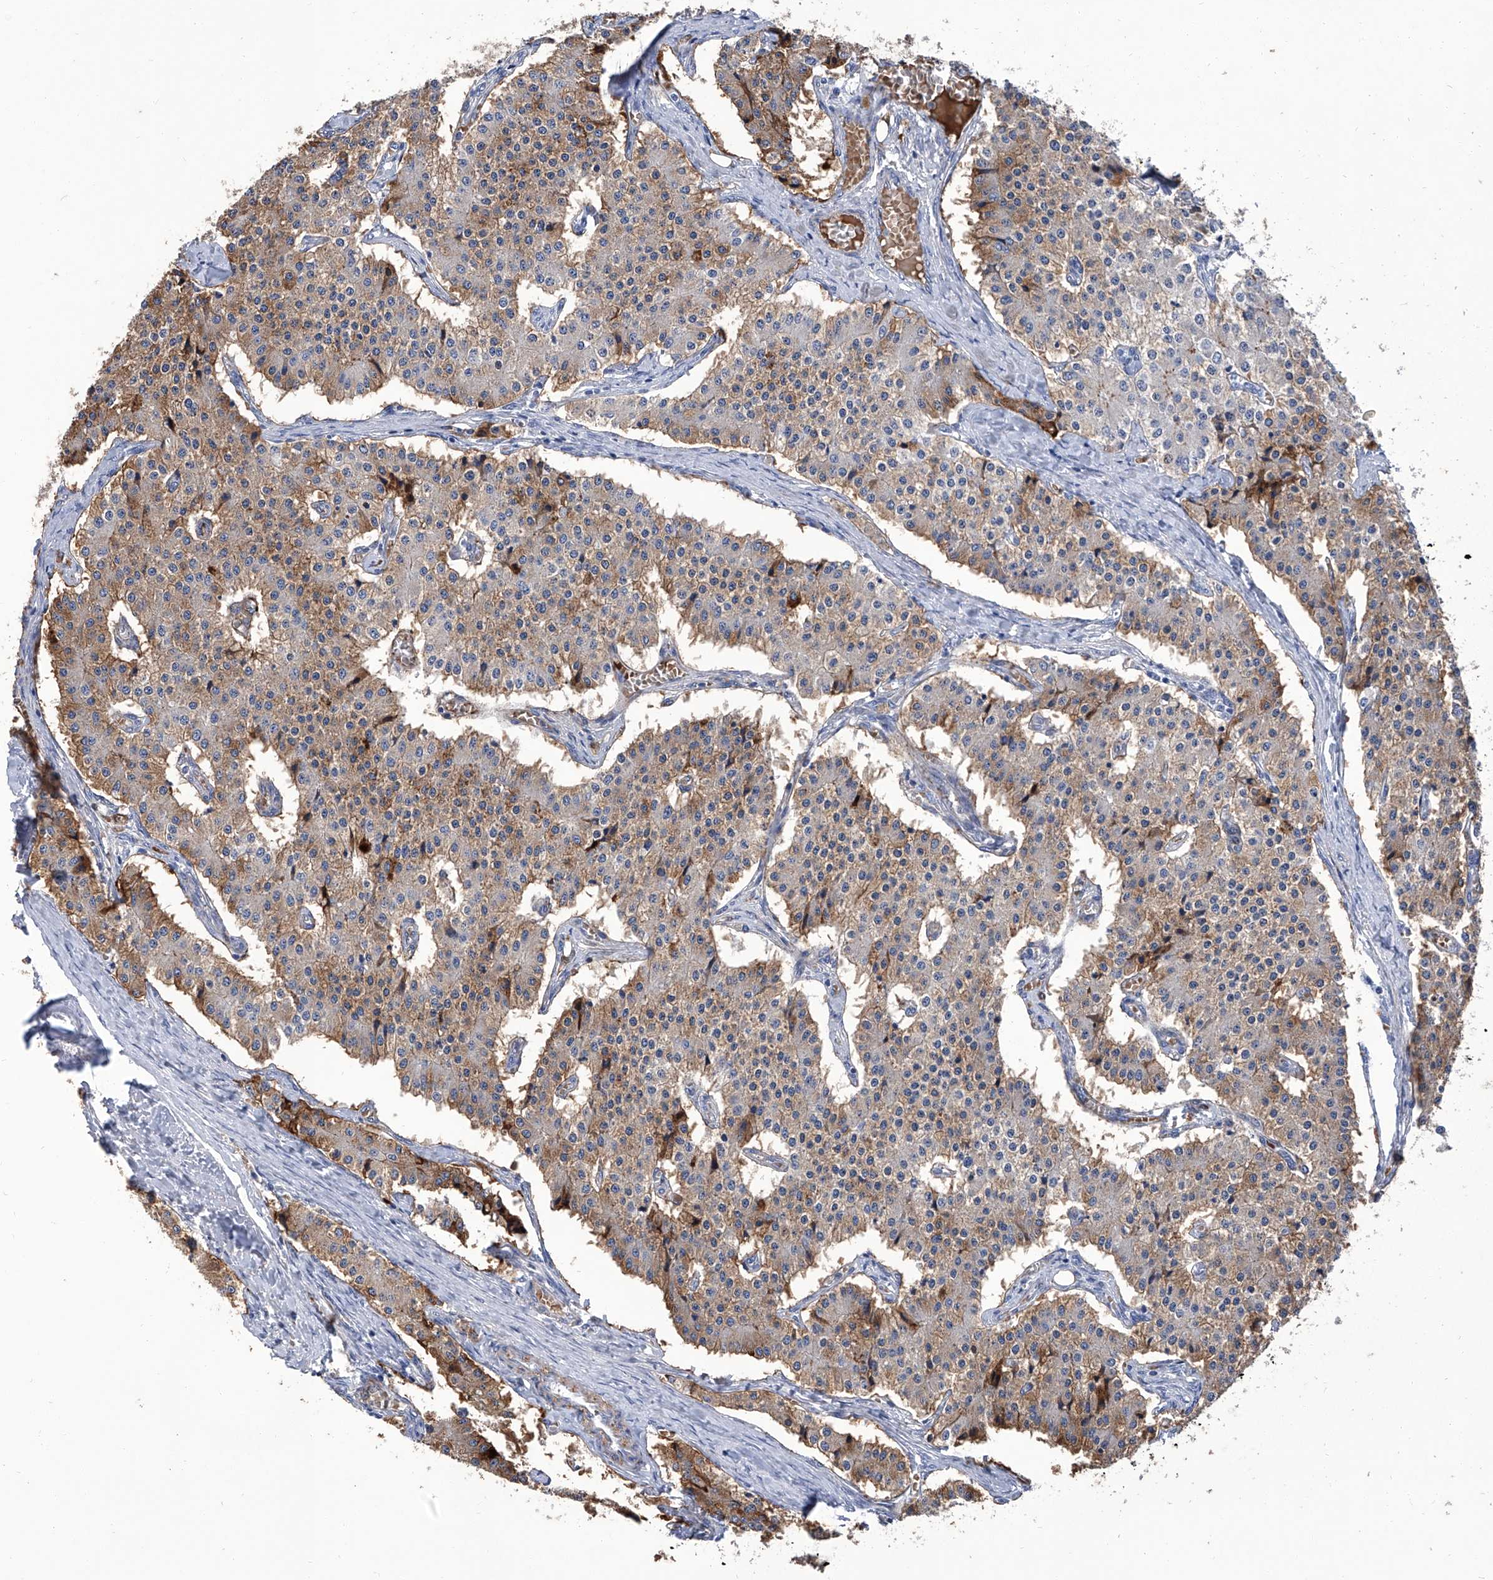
{"staining": {"intensity": "moderate", "quantity": "25%-75%", "location": "cytoplasmic/membranous"}, "tissue": "carcinoid", "cell_type": "Tumor cells", "image_type": "cancer", "snomed": [{"axis": "morphology", "description": "Carcinoid, malignant, NOS"}, {"axis": "topography", "description": "Colon"}], "caption": "This is an image of IHC staining of malignant carcinoid, which shows moderate expression in the cytoplasmic/membranous of tumor cells.", "gene": "GPT", "patient": {"sex": "female", "age": 52}}